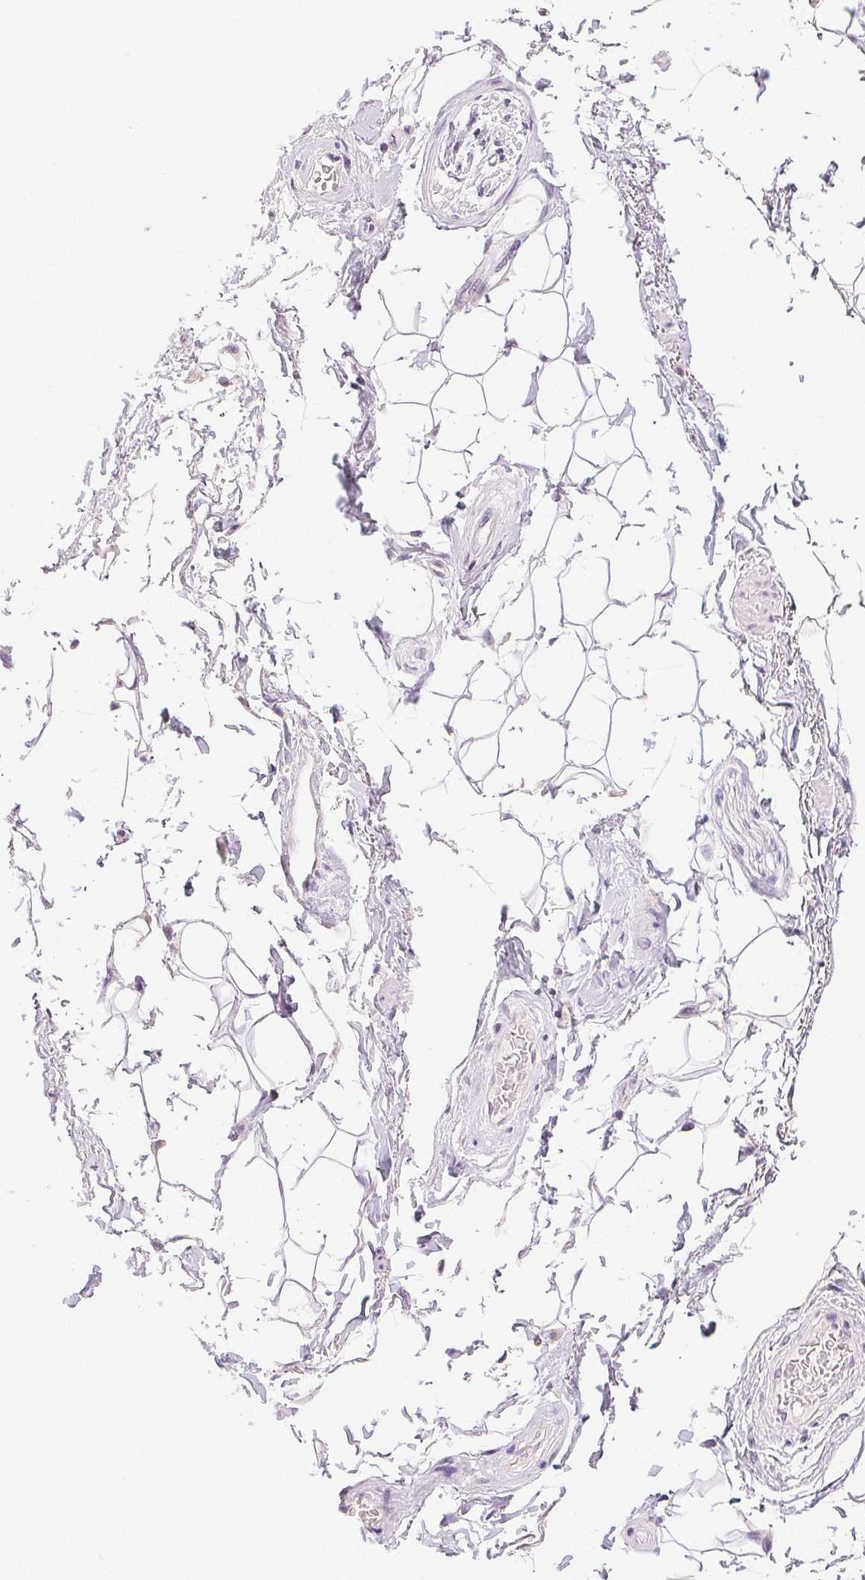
{"staining": {"intensity": "negative", "quantity": "none", "location": "none"}, "tissue": "adipose tissue", "cell_type": "Adipocytes", "image_type": "normal", "snomed": [{"axis": "morphology", "description": "Normal tissue, NOS"}, {"axis": "topography", "description": "Anal"}, {"axis": "topography", "description": "Peripheral nerve tissue"}], "caption": "Immunohistochemical staining of benign human adipose tissue displays no significant staining in adipocytes. Brightfield microscopy of IHC stained with DAB (3,3'-diaminobenzidine) (brown) and hematoxylin (blue), captured at high magnification.", "gene": "PLCB1", "patient": {"sex": "male", "age": 51}}